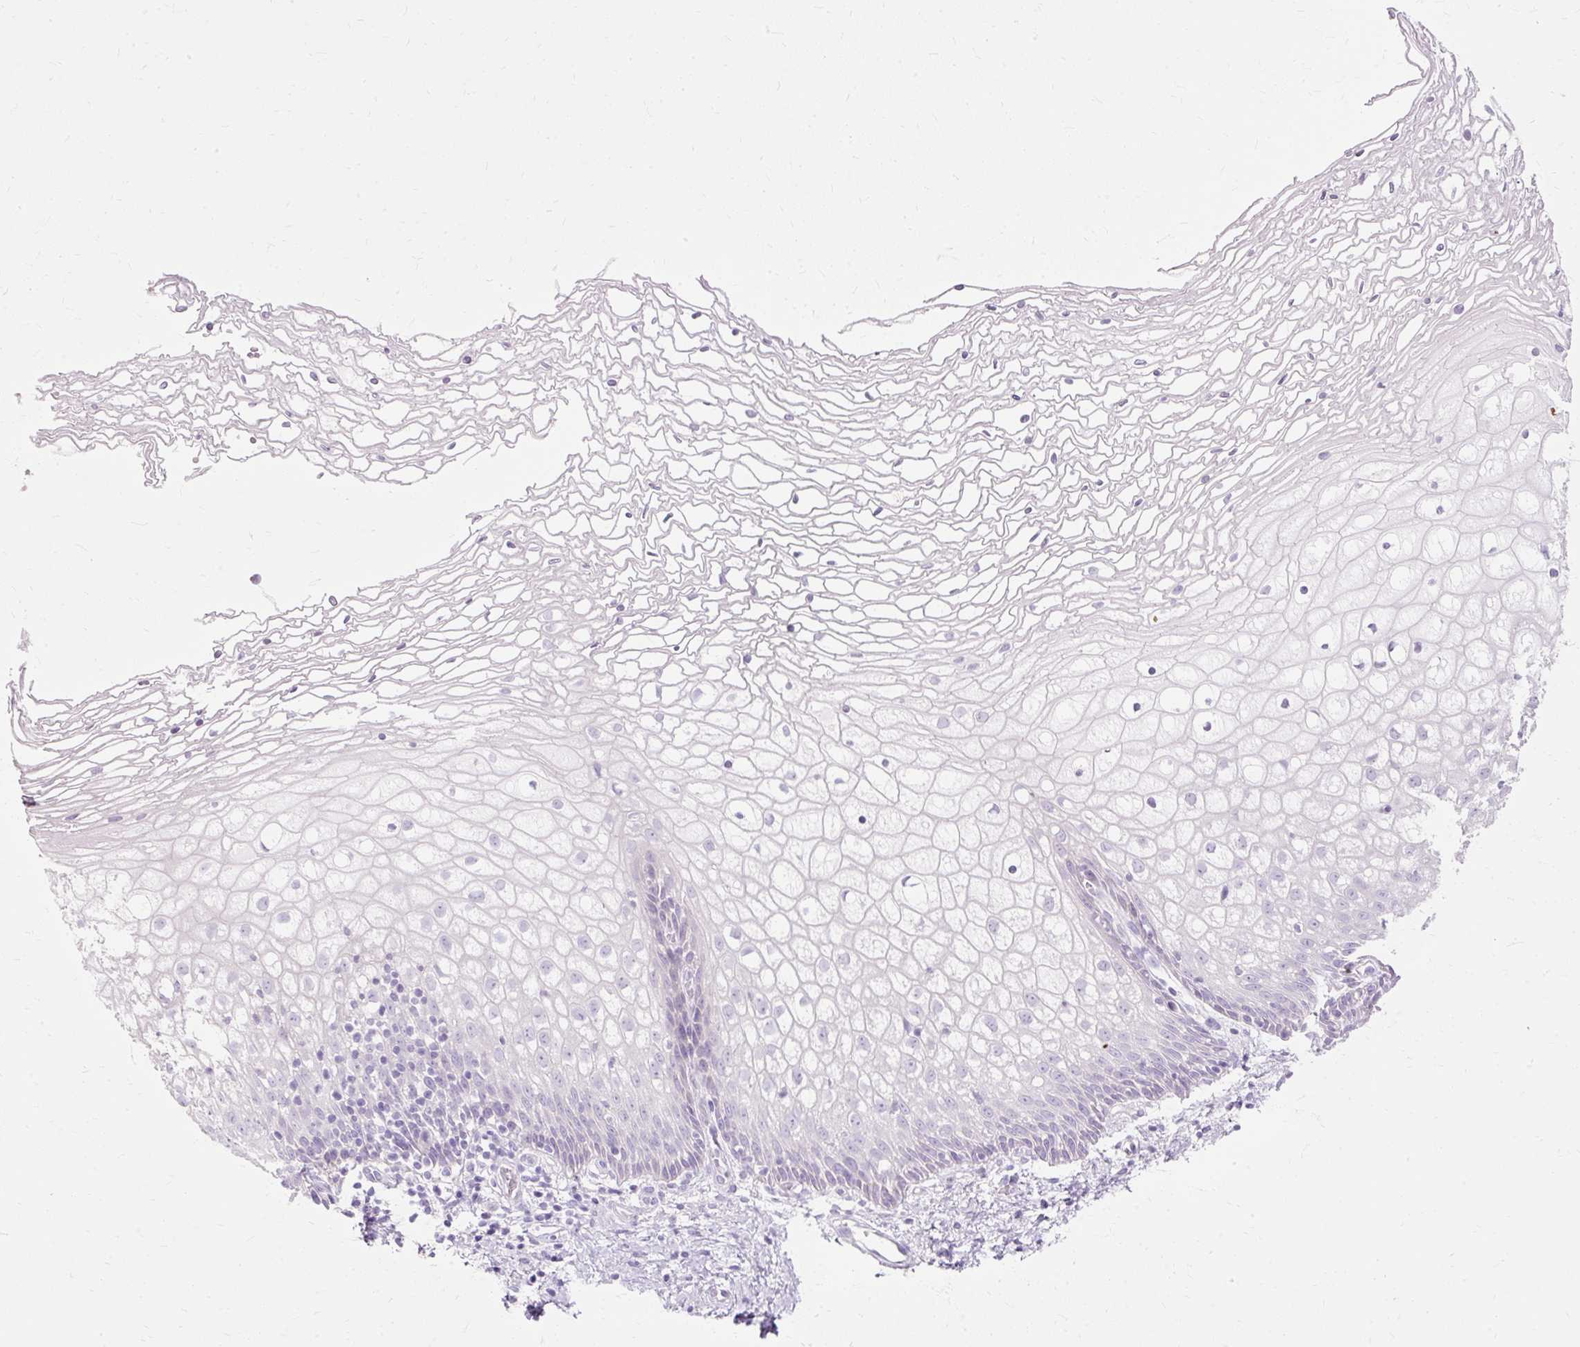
{"staining": {"intensity": "negative", "quantity": "none", "location": "none"}, "tissue": "cervix", "cell_type": "Glandular cells", "image_type": "normal", "snomed": [{"axis": "morphology", "description": "Normal tissue, NOS"}, {"axis": "topography", "description": "Cervix"}], "caption": "DAB immunohistochemical staining of unremarkable cervix shows no significant expression in glandular cells.", "gene": "HSD11B1", "patient": {"sex": "female", "age": 36}}